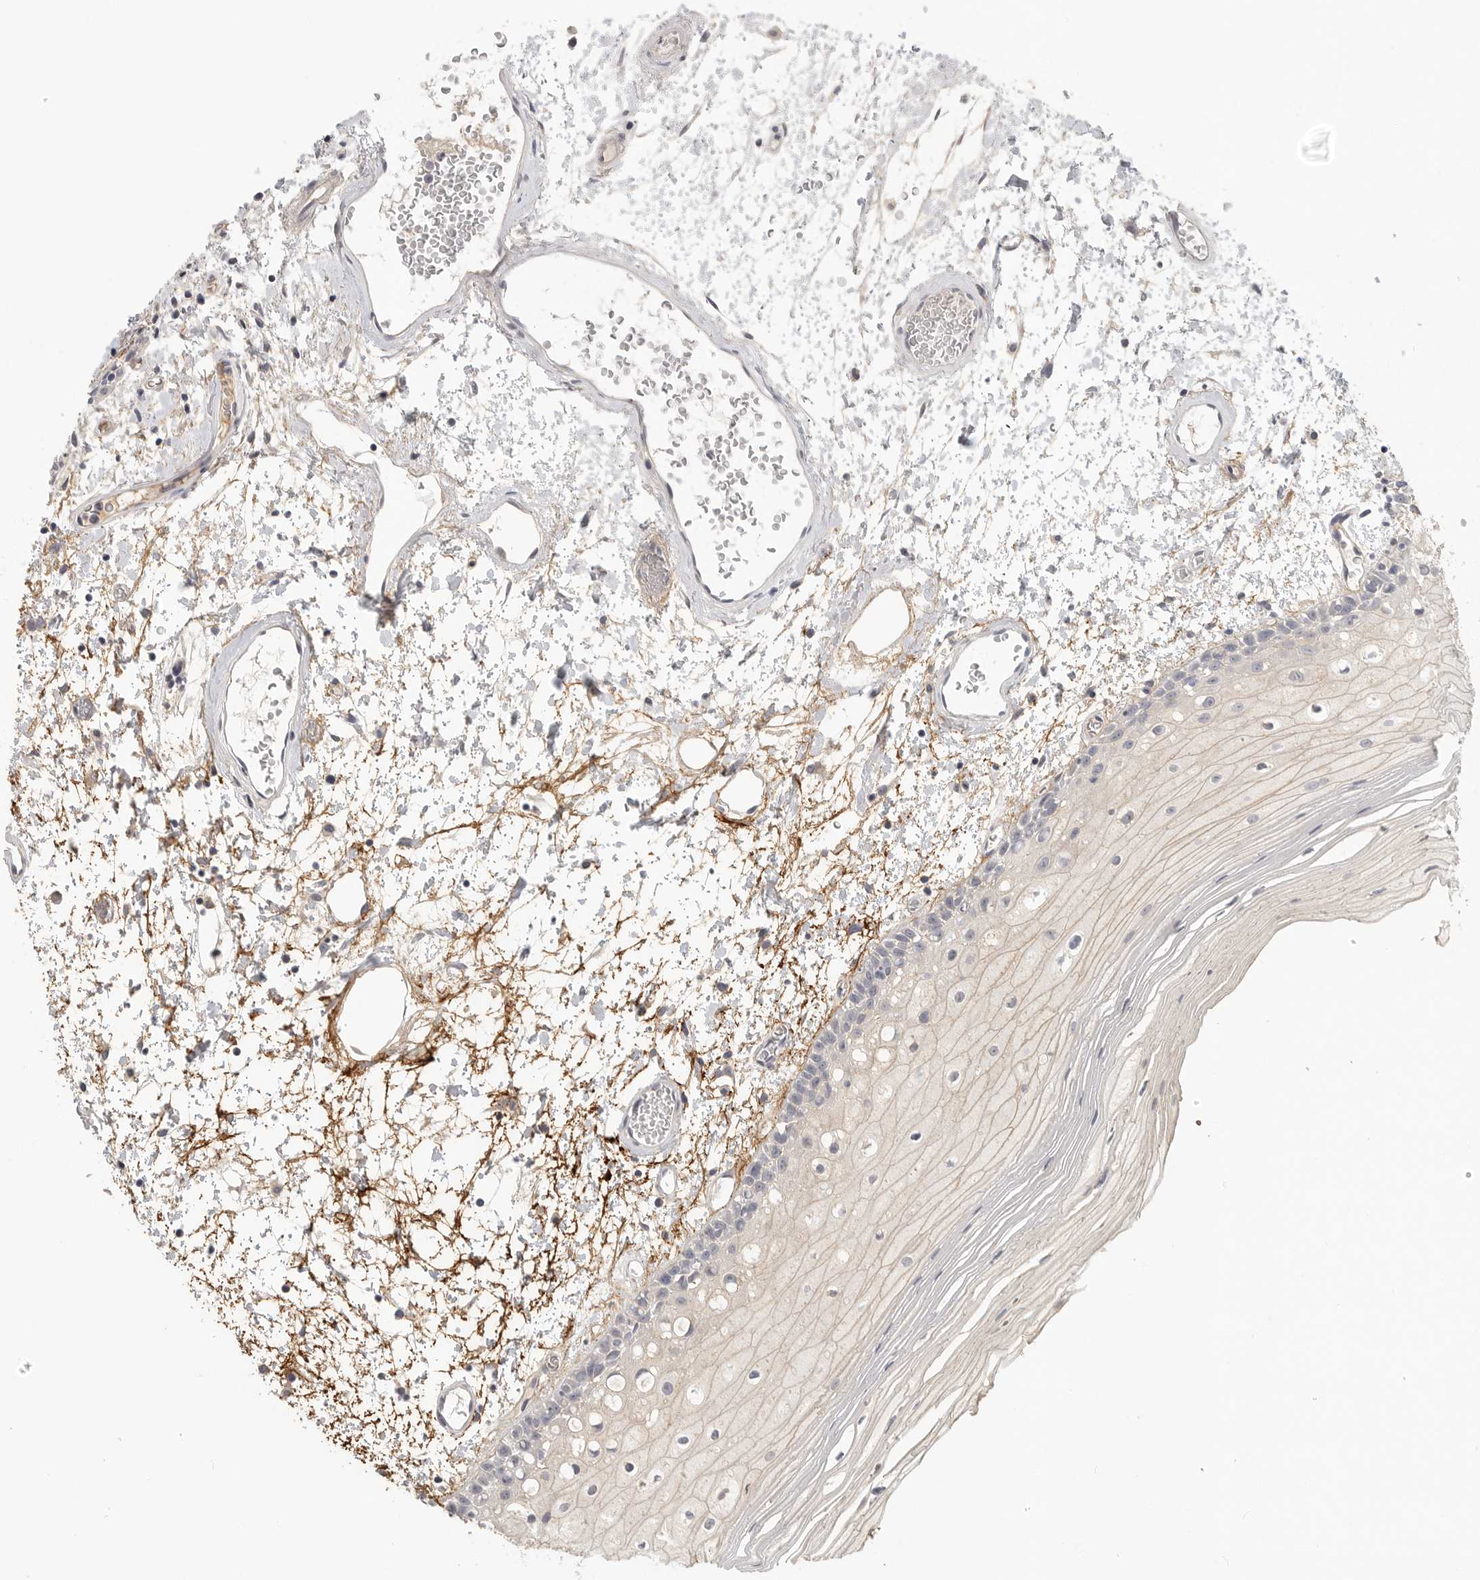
{"staining": {"intensity": "negative", "quantity": "none", "location": "none"}, "tissue": "oral mucosa", "cell_type": "Squamous epithelial cells", "image_type": "normal", "snomed": [{"axis": "morphology", "description": "Normal tissue, NOS"}, {"axis": "topography", "description": "Oral tissue"}], "caption": "Immunohistochemical staining of normal human oral mucosa shows no significant expression in squamous epithelial cells. The staining is performed using DAB brown chromogen with nuclei counter-stained in using hematoxylin.", "gene": "FBN2", "patient": {"sex": "male", "age": 52}}